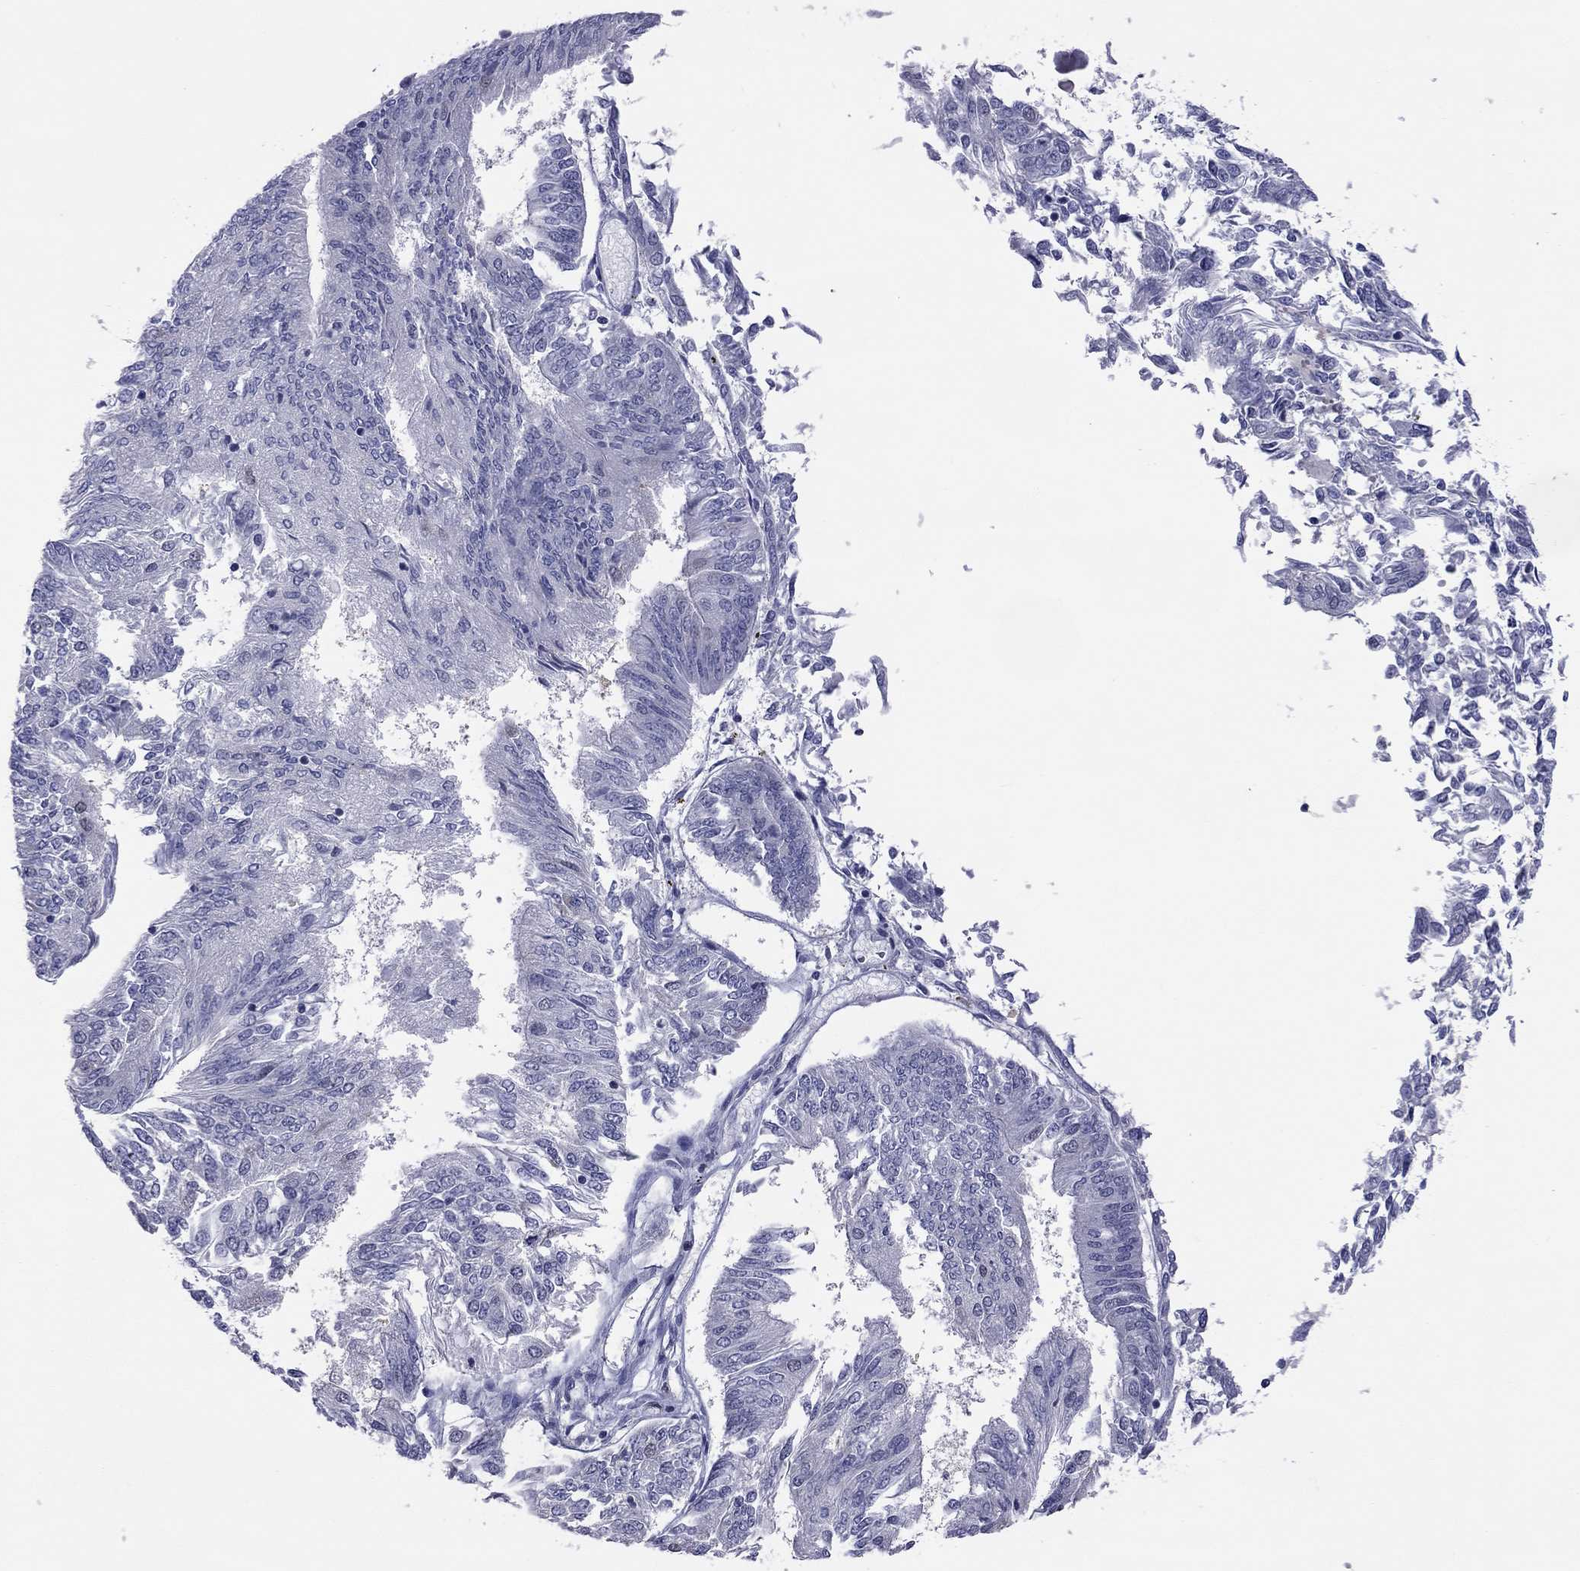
{"staining": {"intensity": "negative", "quantity": "none", "location": "none"}, "tissue": "endometrial cancer", "cell_type": "Tumor cells", "image_type": "cancer", "snomed": [{"axis": "morphology", "description": "Adenocarcinoma, NOS"}, {"axis": "topography", "description": "Endometrium"}], "caption": "There is no significant staining in tumor cells of endometrial adenocarcinoma.", "gene": "POU5F2", "patient": {"sex": "female", "age": 58}}